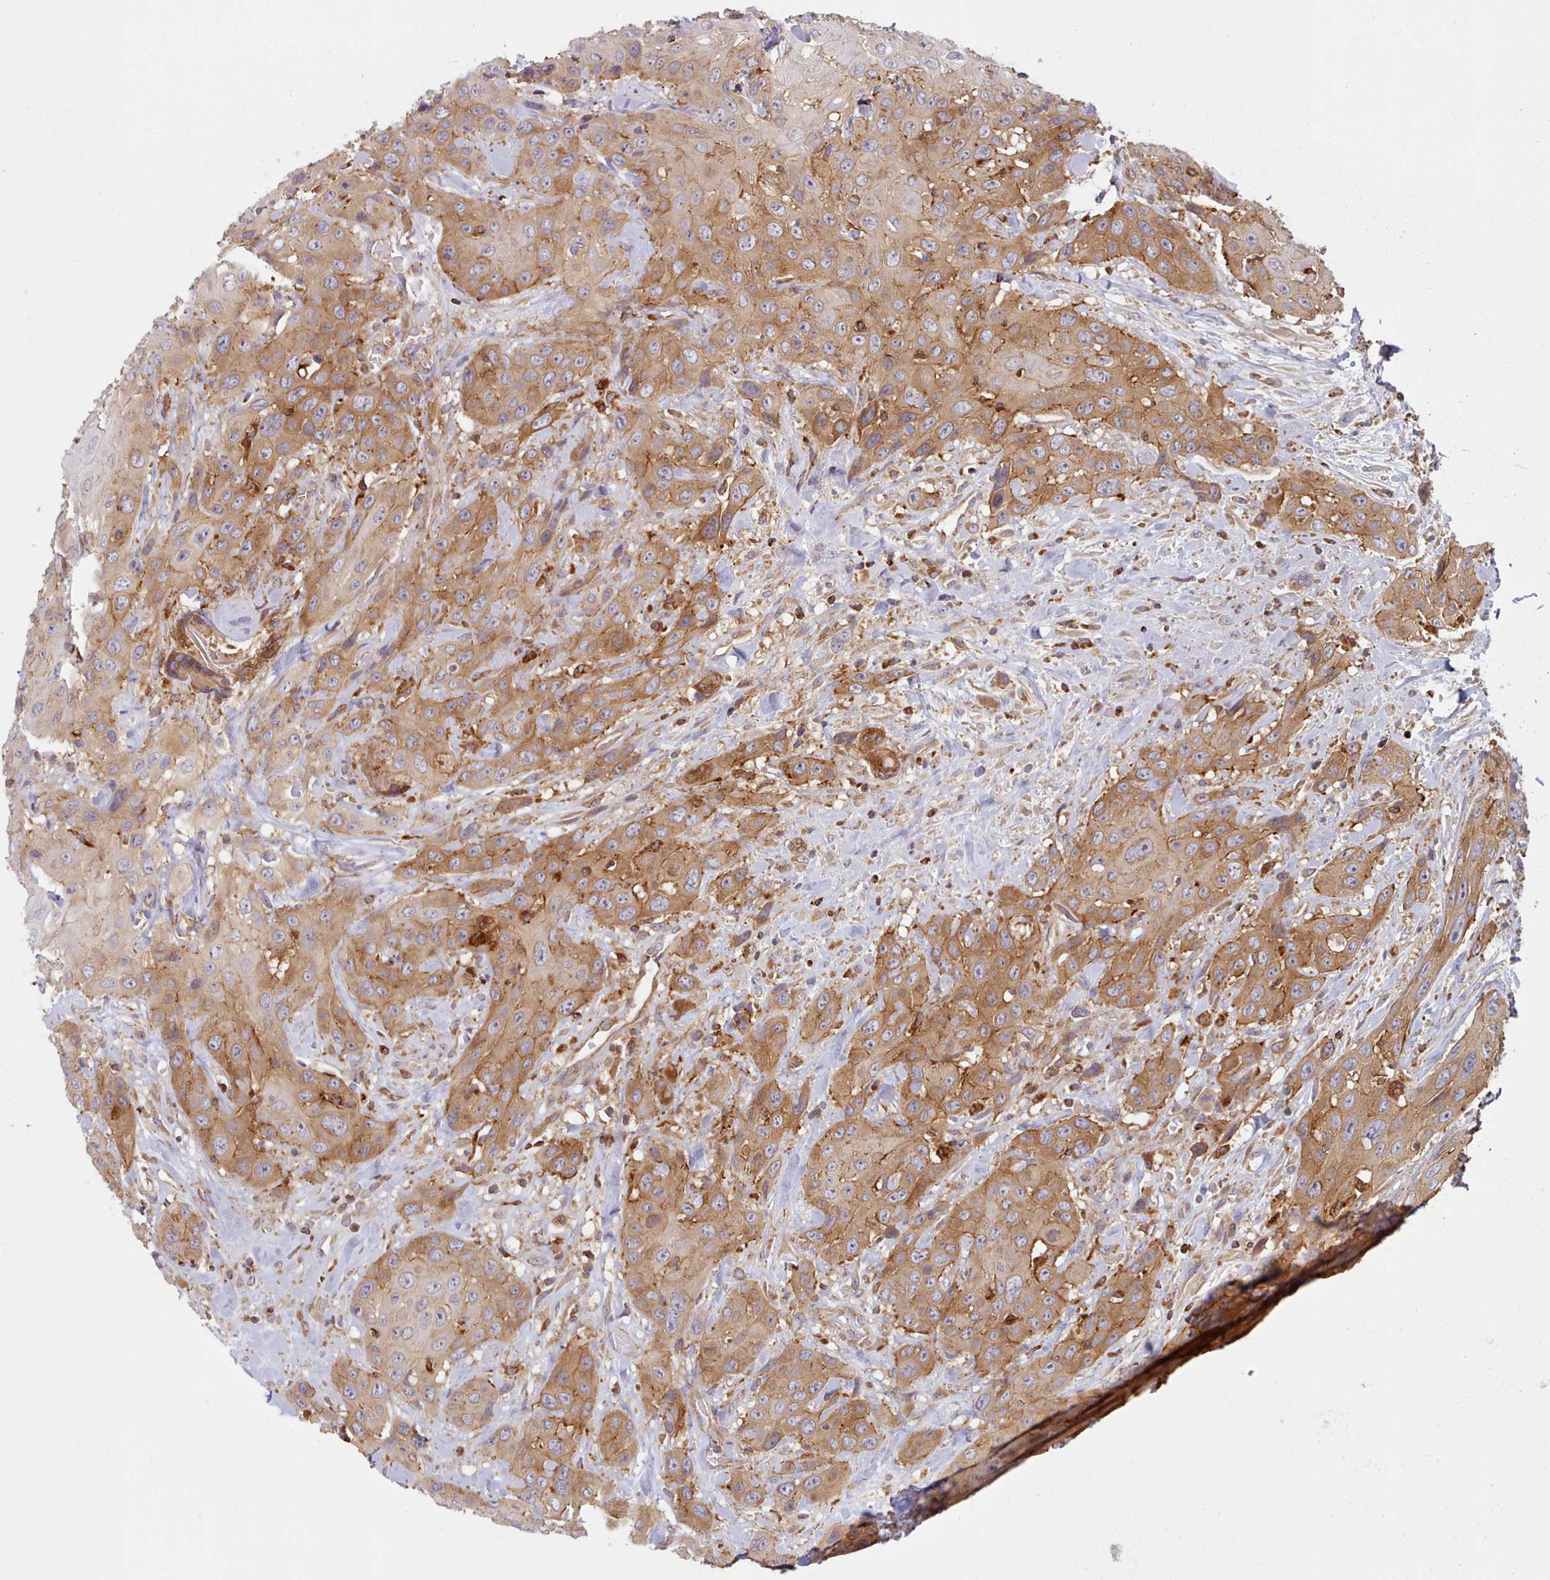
{"staining": {"intensity": "moderate", "quantity": ">75%", "location": "cytoplasmic/membranous"}, "tissue": "head and neck cancer", "cell_type": "Tumor cells", "image_type": "cancer", "snomed": [{"axis": "morphology", "description": "Squamous cell carcinoma, NOS"}, {"axis": "topography", "description": "Head-Neck"}], "caption": "Immunohistochemical staining of head and neck squamous cell carcinoma demonstrates medium levels of moderate cytoplasmic/membranous protein positivity in approximately >75% of tumor cells.", "gene": "CRYBG1", "patient": {"sex": "male", "age": 81}}